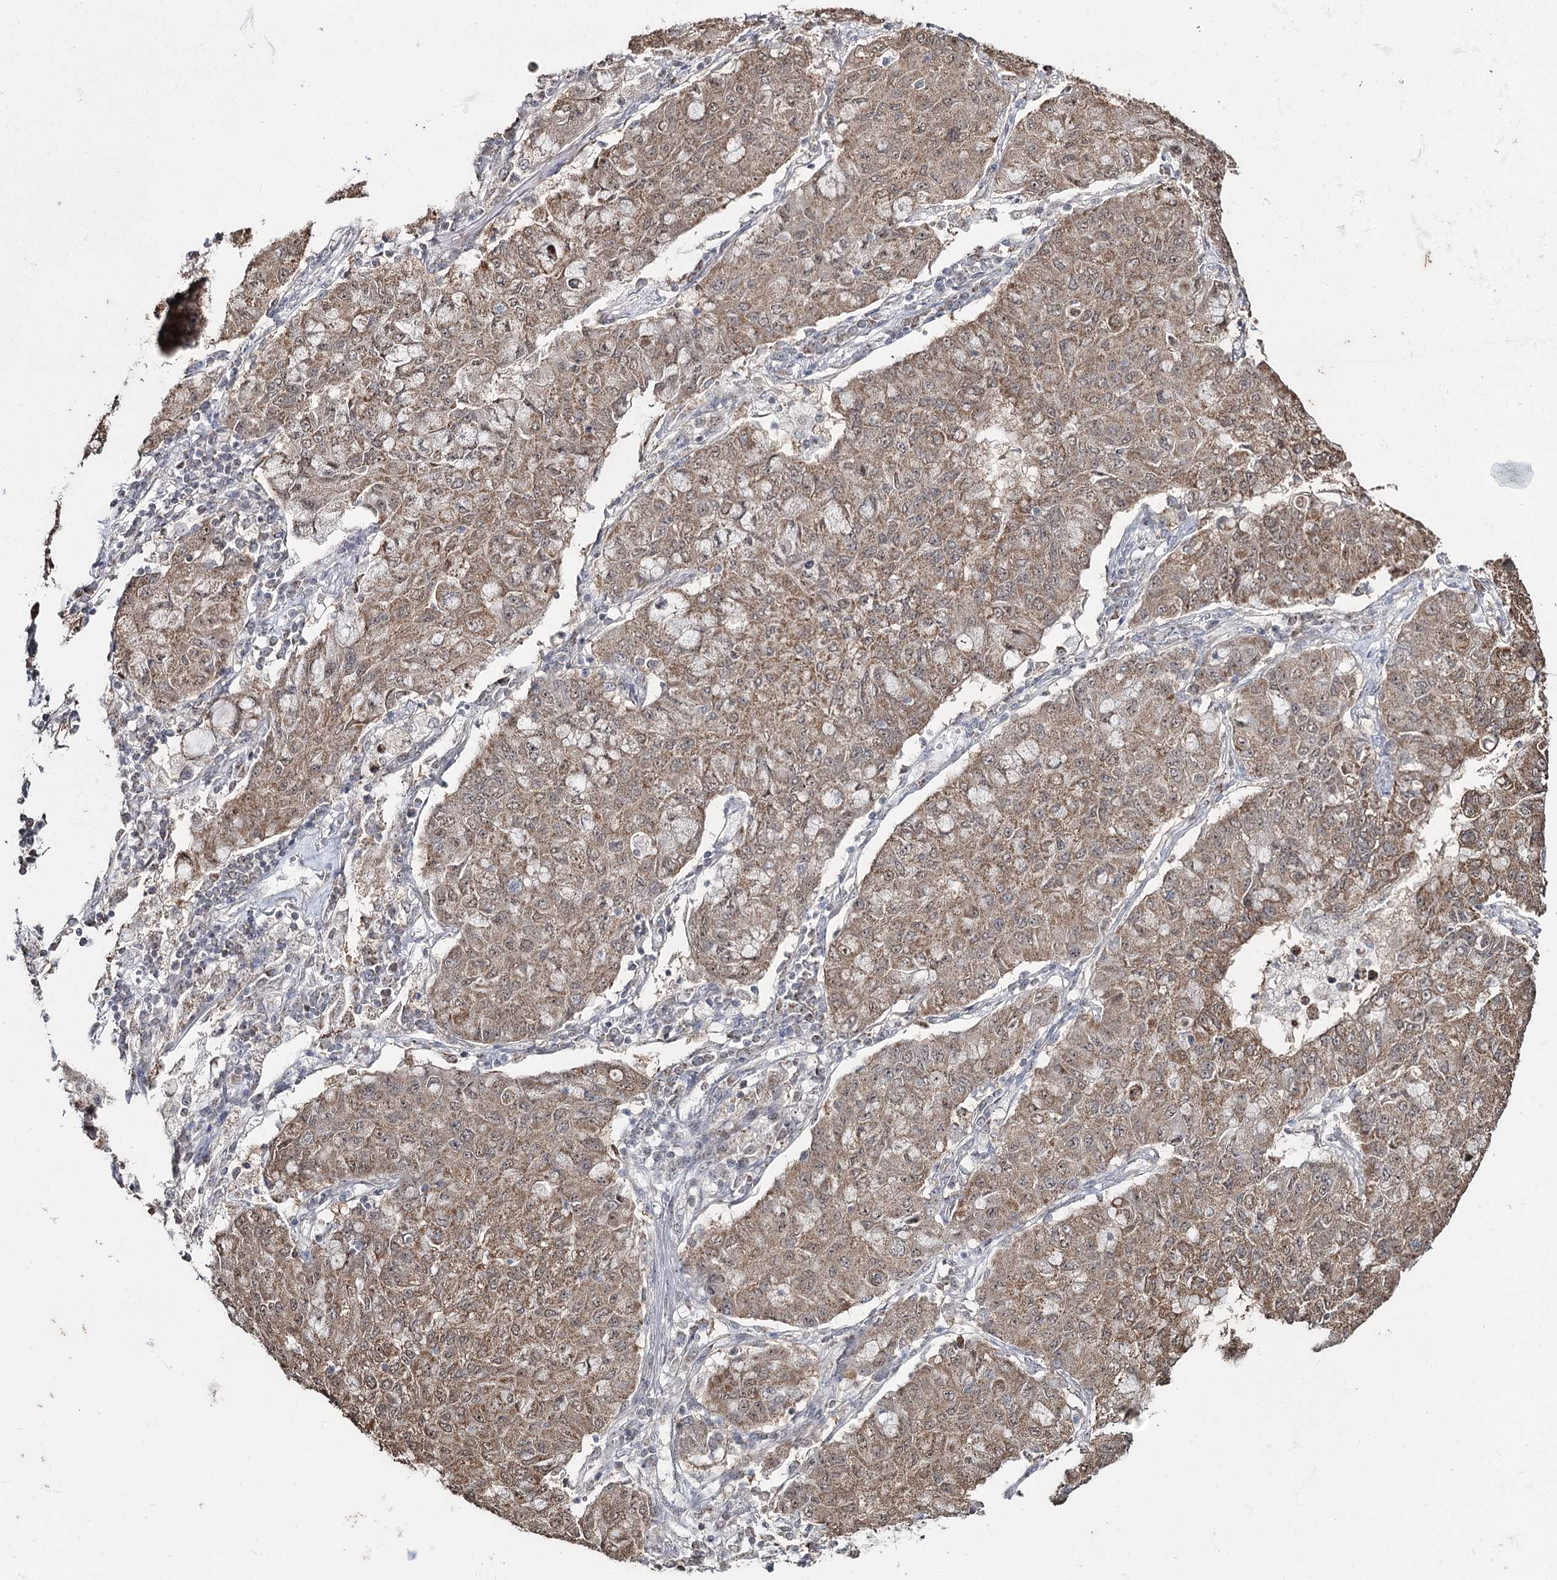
{"staining": {"intensity": "moderate", "quantity": ">75%", "location": "cytoplasmic/membranous,nuclear"}, "tissue": "lung cancer", "cell_type": "Tumor cells", "image_type": "cancer", "snomed": [{"axis": "morphology", "description": "Squamous cell carcinoma, NOS"}, {"axis": "topography", "description": "Lung"}], "caption": "This histopathology image demonstrates IHC staining of human lung squamous cell carcinoma, with medium moderate cytoplasmic/membranous and nuclear expression in about >75% of tumor cells.", "gene": "PDHX", "patient": {"sex": "male", "age": 74}}